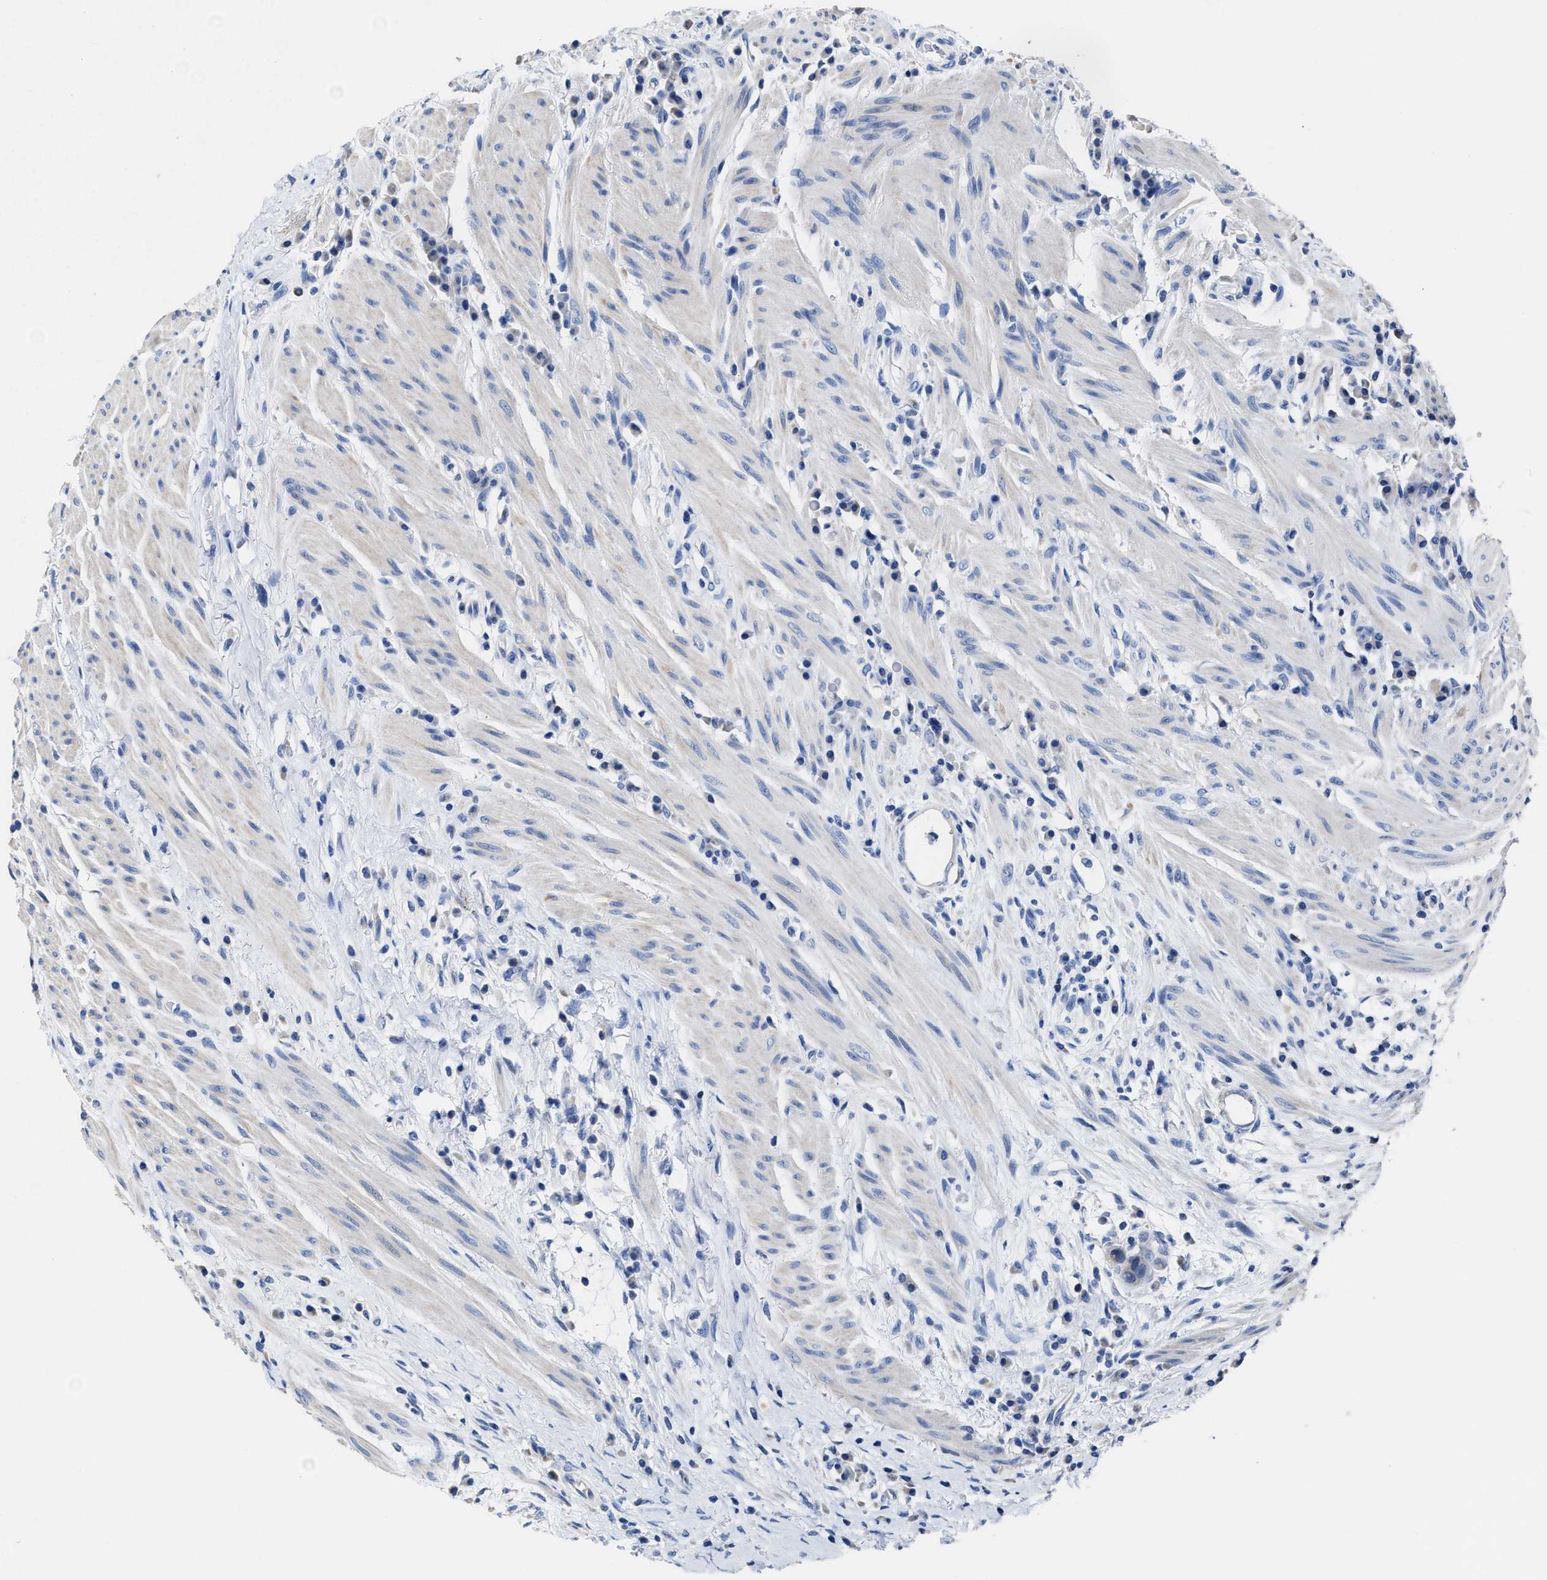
{"staining": {"intensity": "negative", "quantity": "none", "location": "none"}, "tissue": "colorectal cancer", "cell_type": "Tumor cells", "image_type": "cancer", "snomed": [{"axis": "morphology", "description": "Adenocarcinoma, NOS"}, {"axis": "topography", "description": "Rectum"}], "caption": "Immunohistochemistry (IHC) photomicrograph of human colorectal cancer (adenocarcinoma) stained for a protein (brown), which shows no positivity in tumor cells.", "gene": "HOOK1", "patient": {"sex": "female", "age": 89}}